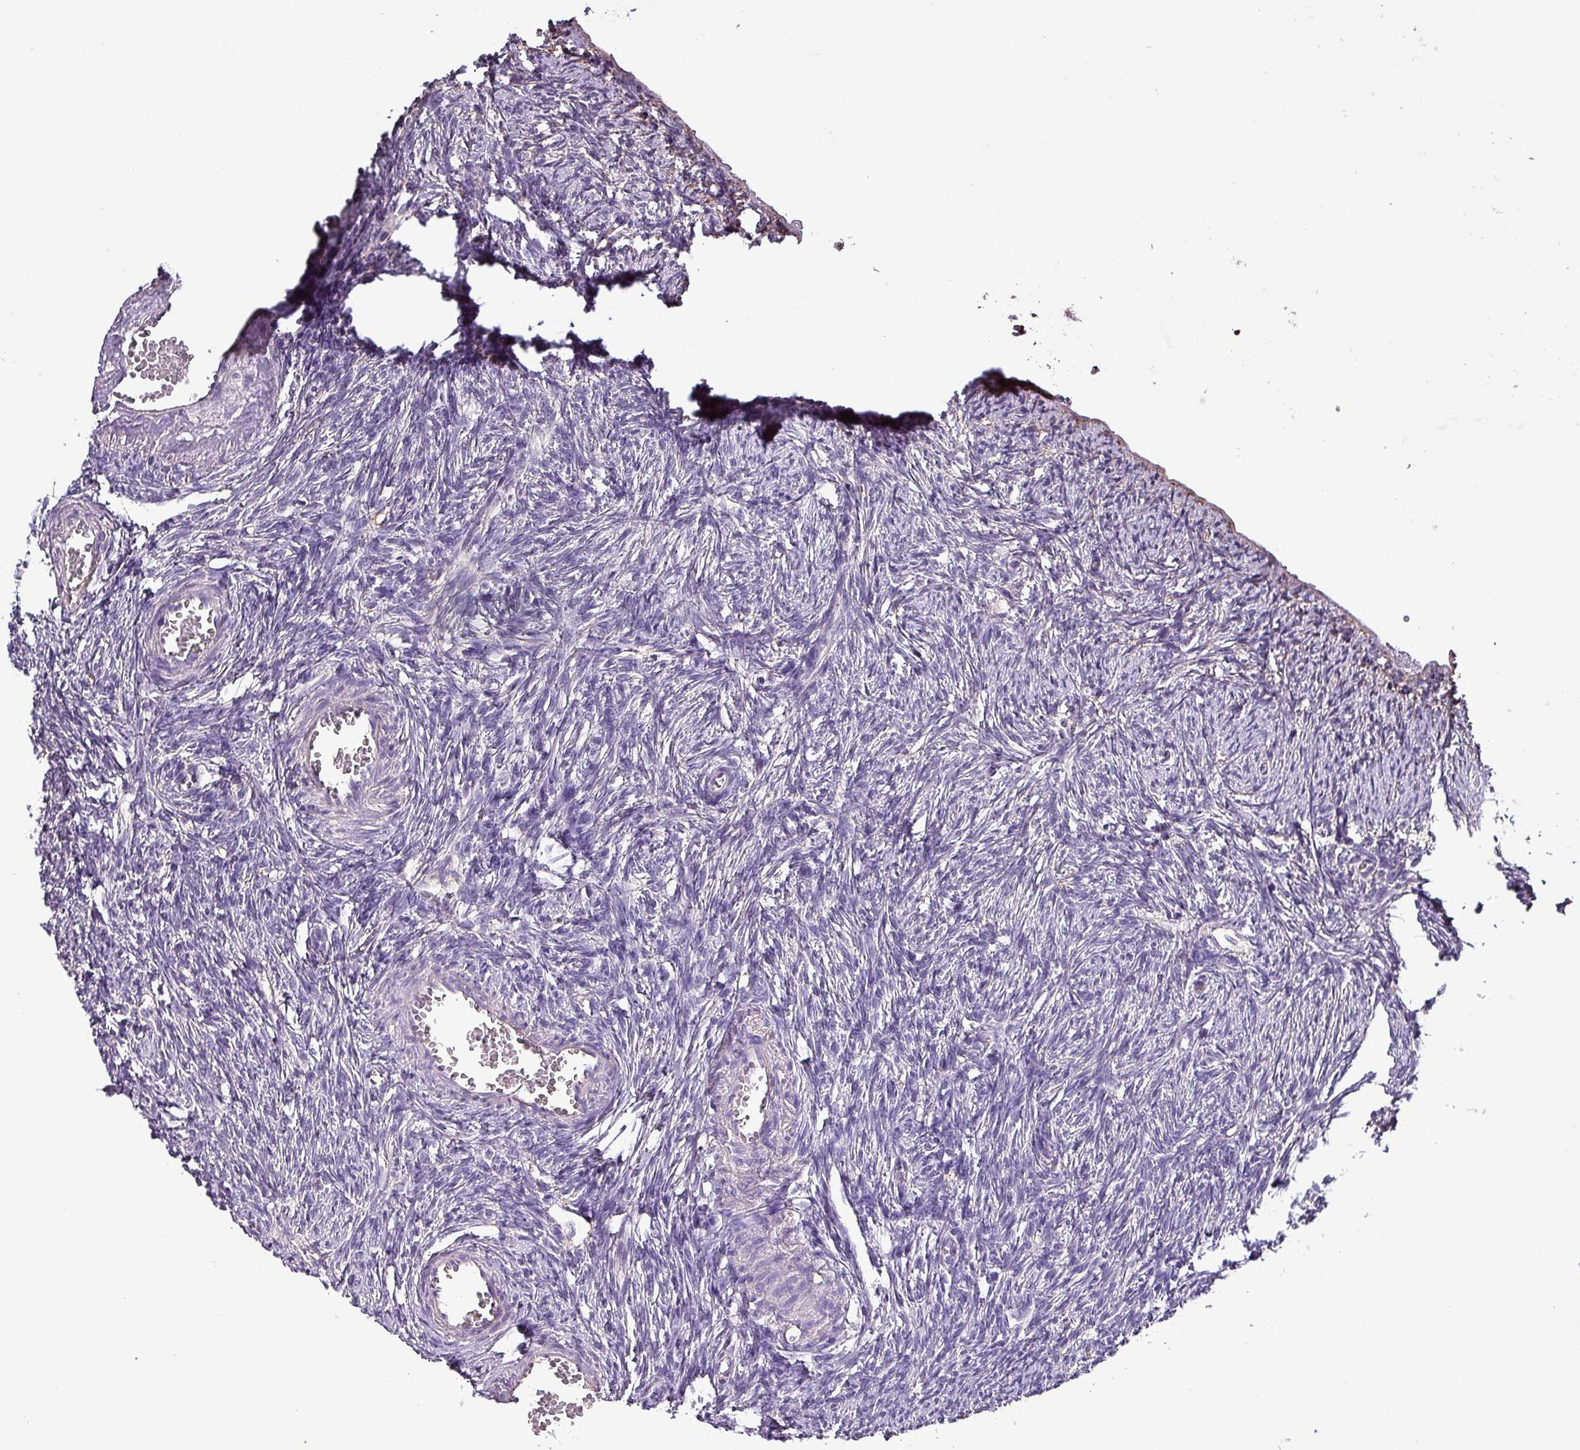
{"staining": {"intensity": "negative", "quantity": "none", "location": "none"}, "tissue": "ovary", "cell_type": "Ovarian stroma cells", "image_type": "normal", "snomed": [{"axis": "morphology", "description": "Normal tissue, NOS"}, {"axis": "topography", "description": "Ovary"}], "caption": "Ovarian stroma cells are negative for brown protein staining in normal ovary. (Stains: DAB immunohistochemistry (IHC) with hematoxylin counter stain, Microscopy: brightfield microscopy at high magnification).", "gene": "HTRA4", "patient": {"sex": "female", "age": 51}}